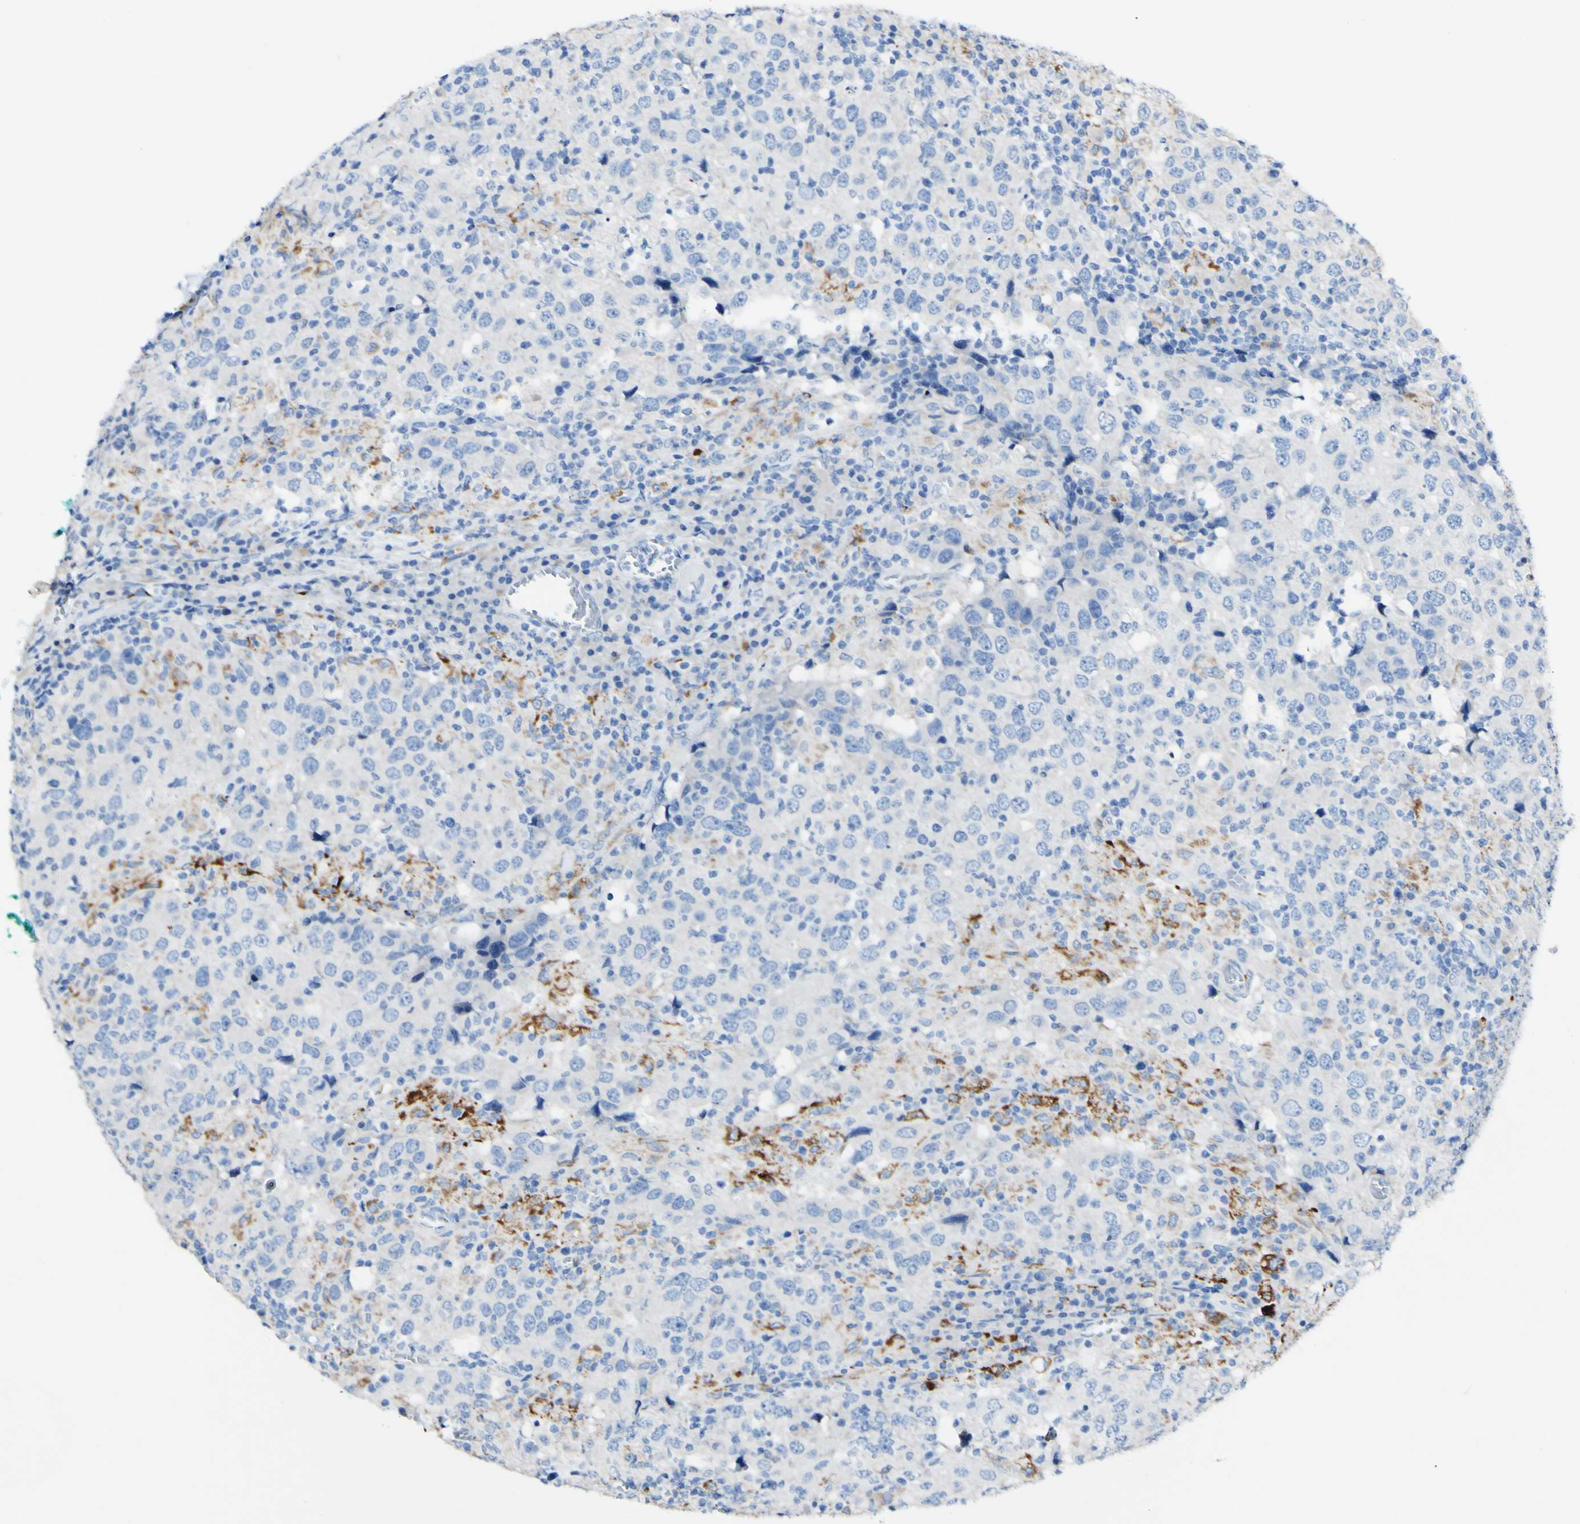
{"staining": {"intensity": "negative", "quantity": "none", "location": "none"}, "tissue": "head and neck cancer", "cell_type": "Tumor cells", "image_type": "cancer", "snomed": [{"axis": "morphology", "description": "Adenocarcinoma, NOS"}, {"axis": "topography", "description": "Salivary gland"}, {"axis": "topography", "description": "Head-Neck"}], "caption": "There is no significant expression in tumor cells of head and neck adenocarcinoma. Nuclei are stained in blue.", "gene": "FGF4", "patient": {"sex": "female", "age": 65}}